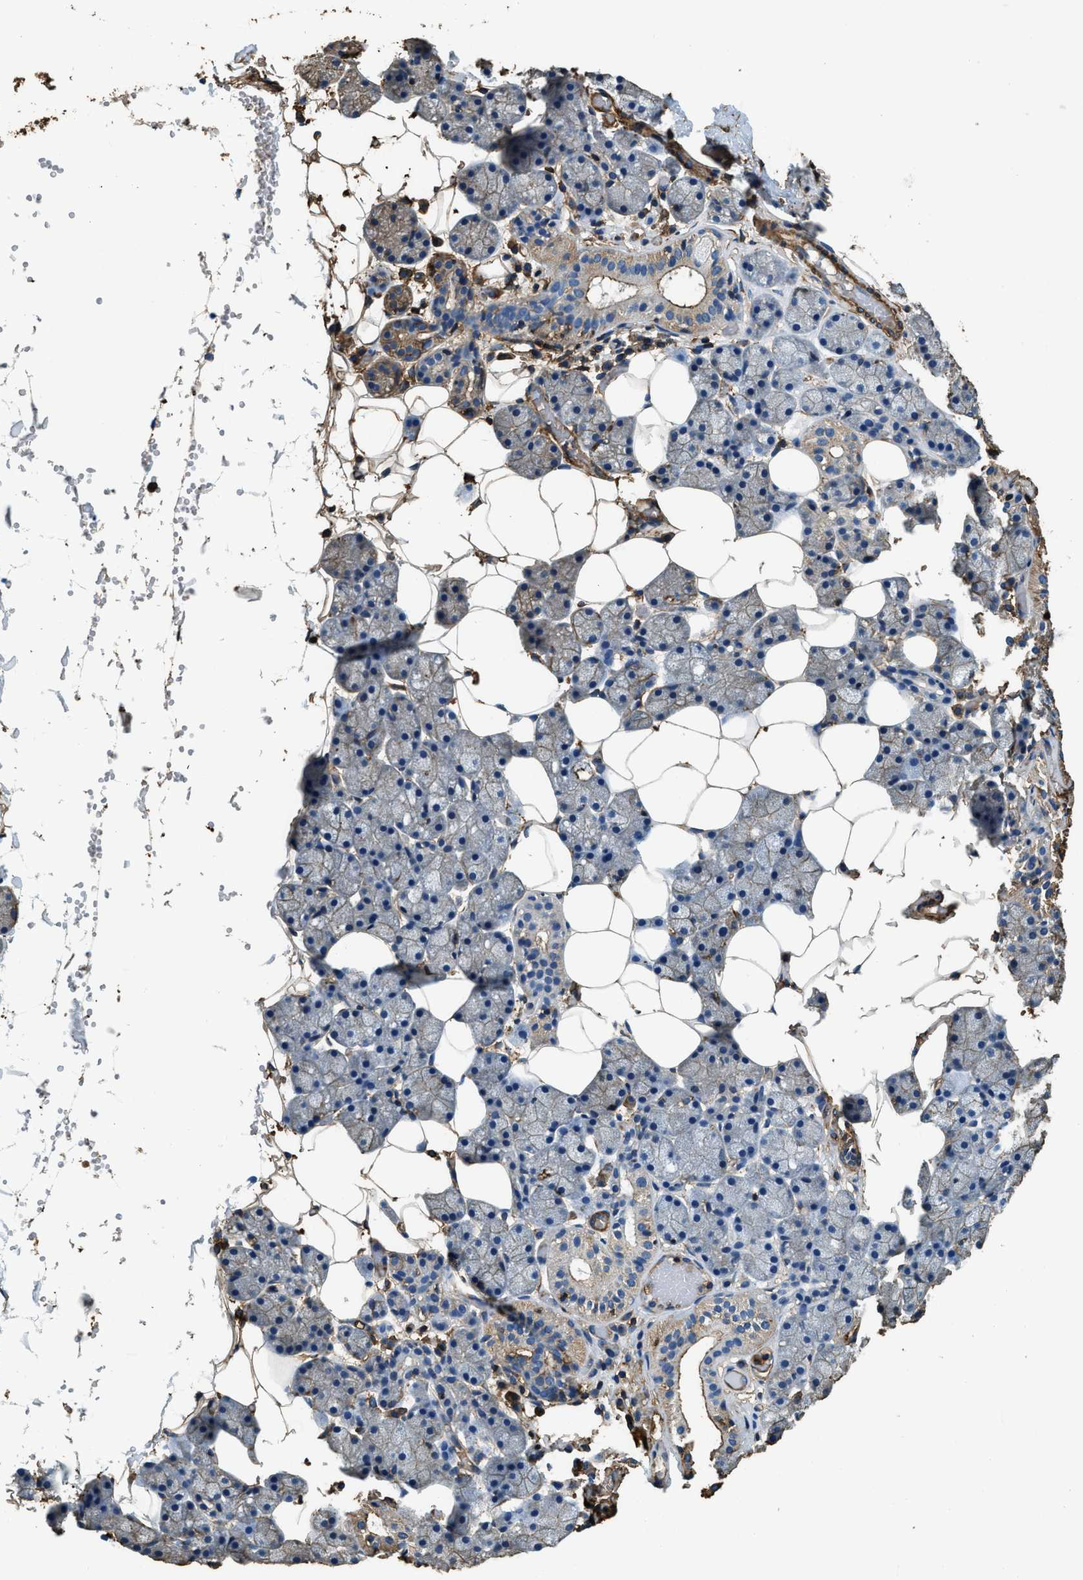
{"staining": {"intensity": "moderate", "quantity": "<25%", "location": "cytoplasmic/membranous"}, "tissue": "salivary gland", "cell_type": "Glandular cells", "image_type": "normal", "snomed": [{"axis": "morphology", "description": "Normal tissue, NOS"}, {"axis": "topography", "description": "Salivary gland"}], "caption": "IHC image of unremarkable human salivary gland stained for a protein (brown), which displays low levels of moderate cytoplasmic/membranous positivity in approximately <25% of glandular cells.", "gene": "ACCS", "patient": {"sex": "female", "age": 33}}